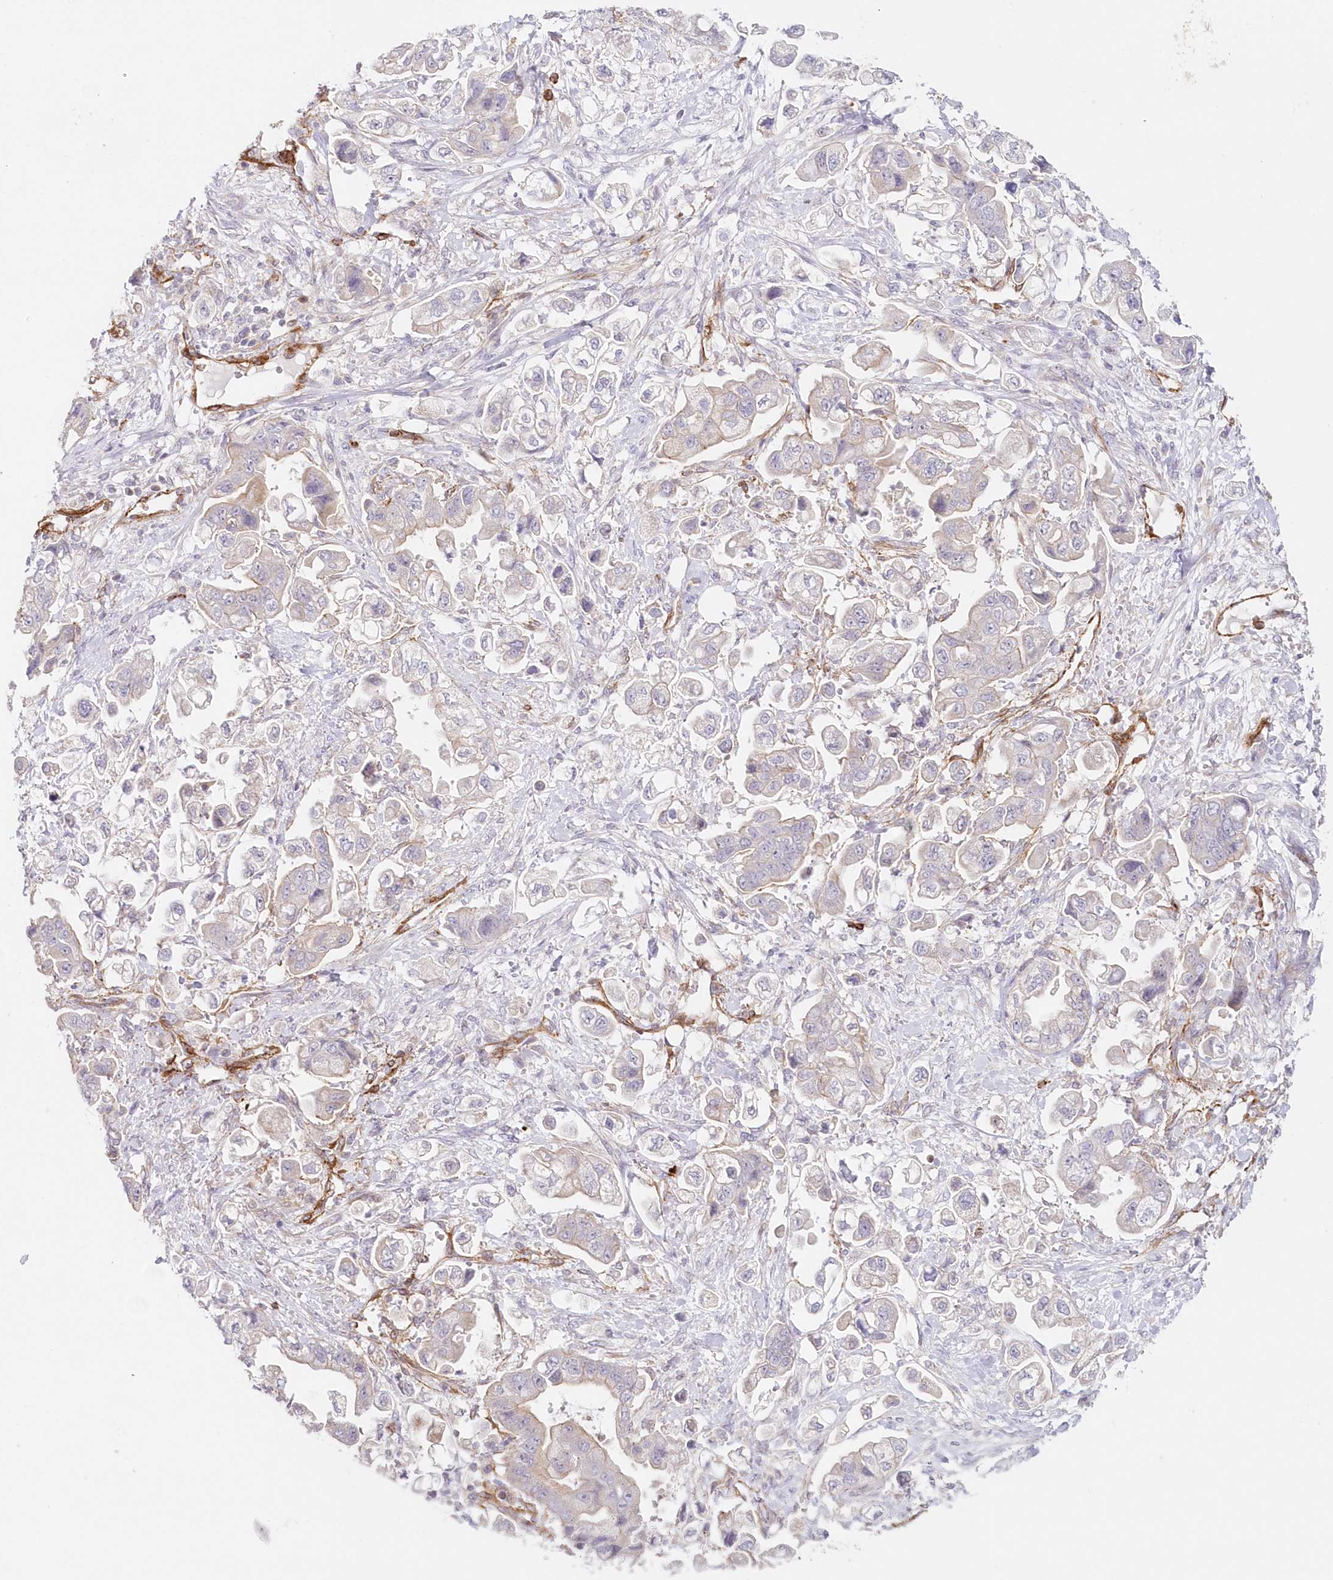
{"staining": {"intensity": "negative", "quantity": "none", "location": "none"}, "tissue": "stomach cancer", "cell_type": "Tumor cells", "image_type": "cancer", "snomed": [{"axis": "morphology", "description": "Adenocarcinoma, NOS"}, {"axis": "topography", "description": "Stomach"}], "caption": "High power microscopy photomicrograph of an immunohistochemistry histopathology image of stomach adenocarcinoma, revealing no significant expression in tumor cells.", "gene": "AFAP1L2", "patient": {"sex": "male", "age": 62}}